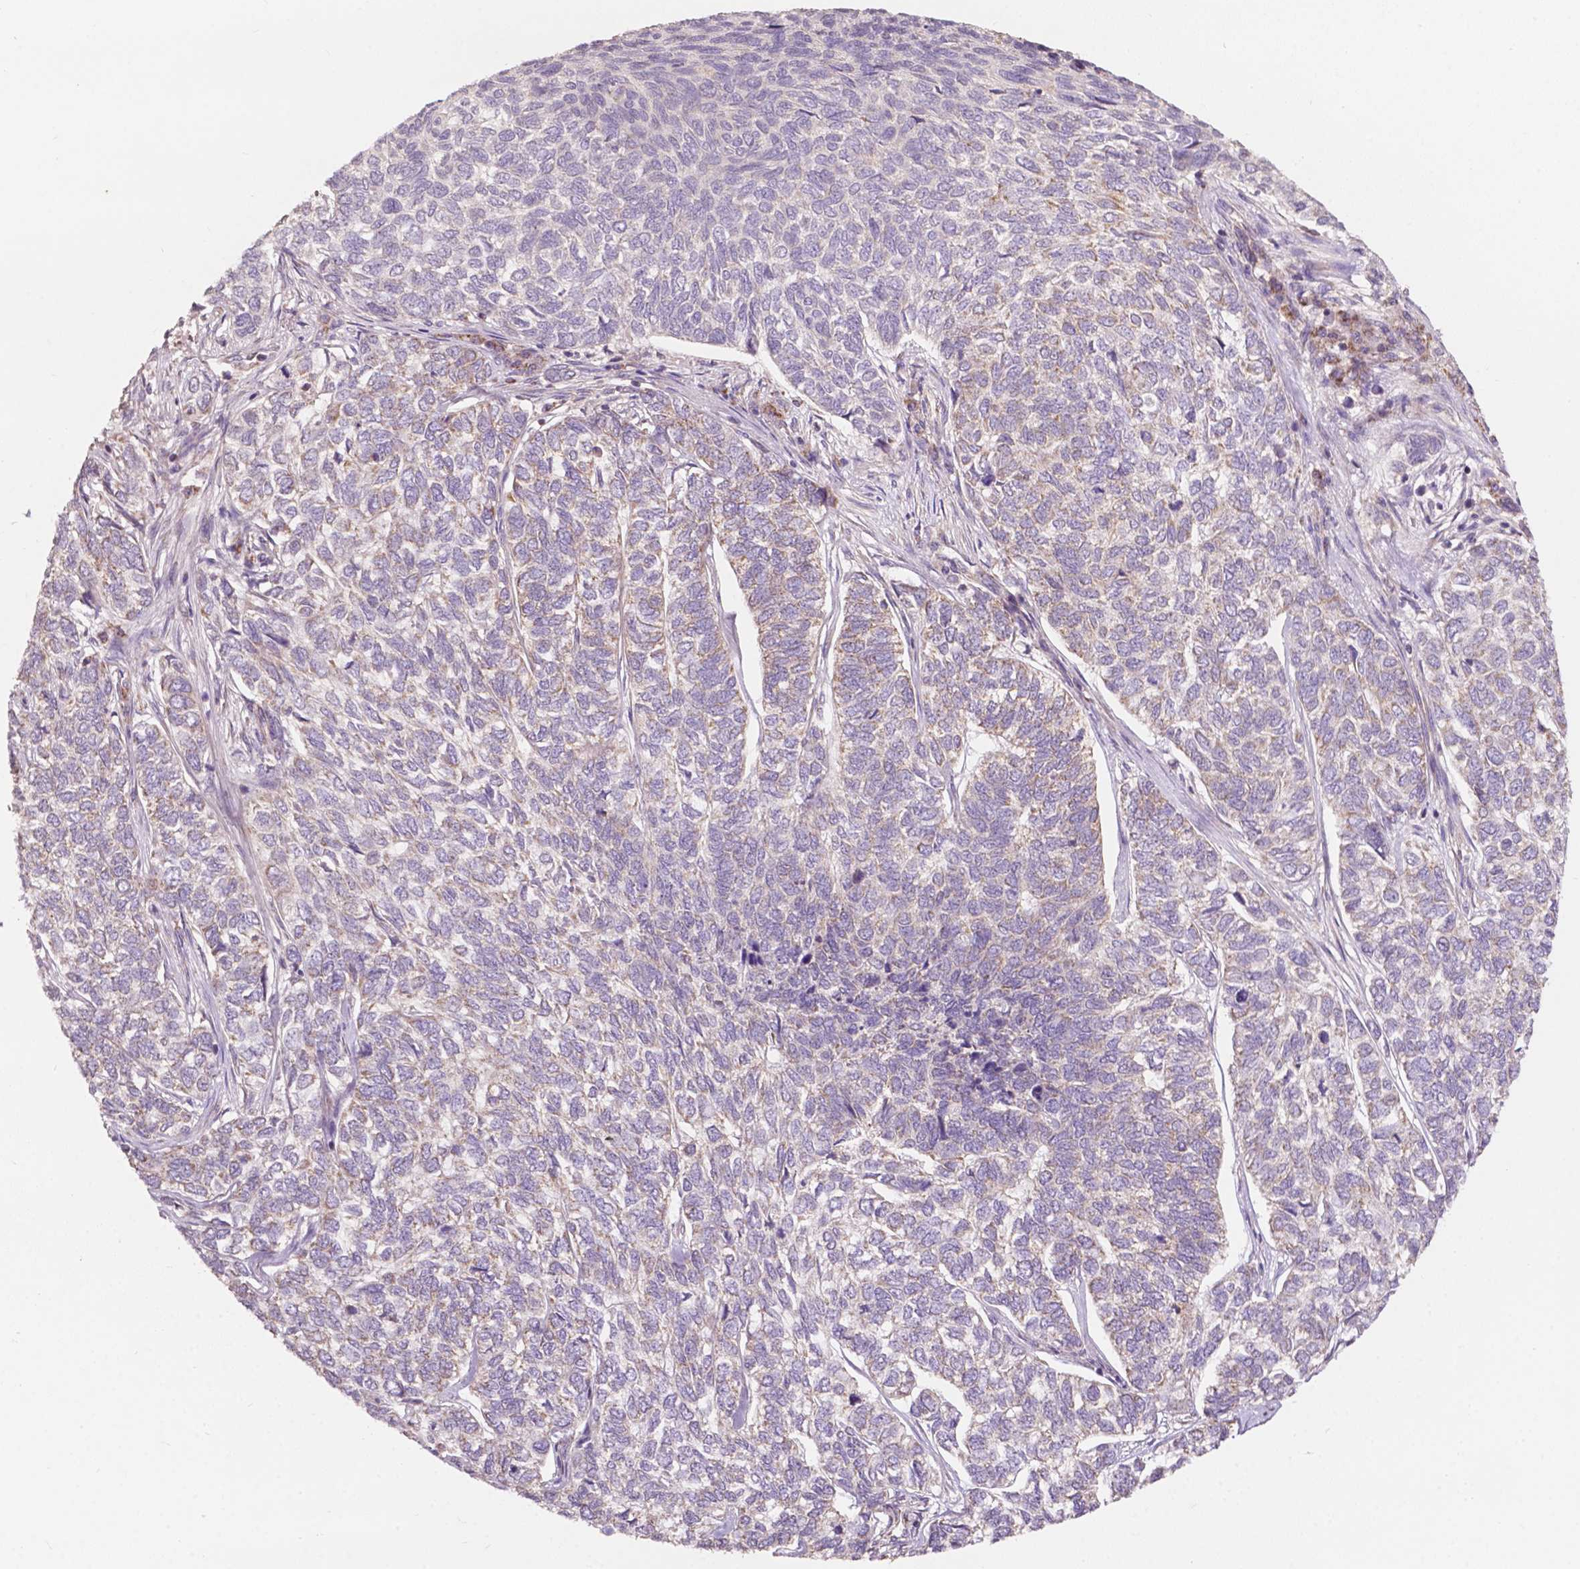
{"staining": {"intensity": "weak", "quantity": "<25%", "location": "cytoplasmic/membranous"}, "tissue": "skin cancer", "cell_type": "Tumor cells", "image_type": "cancer", "snomed": [{"axis": "morphology", "description": "Basal cell carcinoma"}, {"axis": "topography", "description": "Skin"}], "caption": "The IHC histopathology image has no significant expression in tumor cells of skin cancer (basal cell carcinoma) tissue.", "gene": "NDUFA10", "patient": {"sex": "female", "age": 65}}